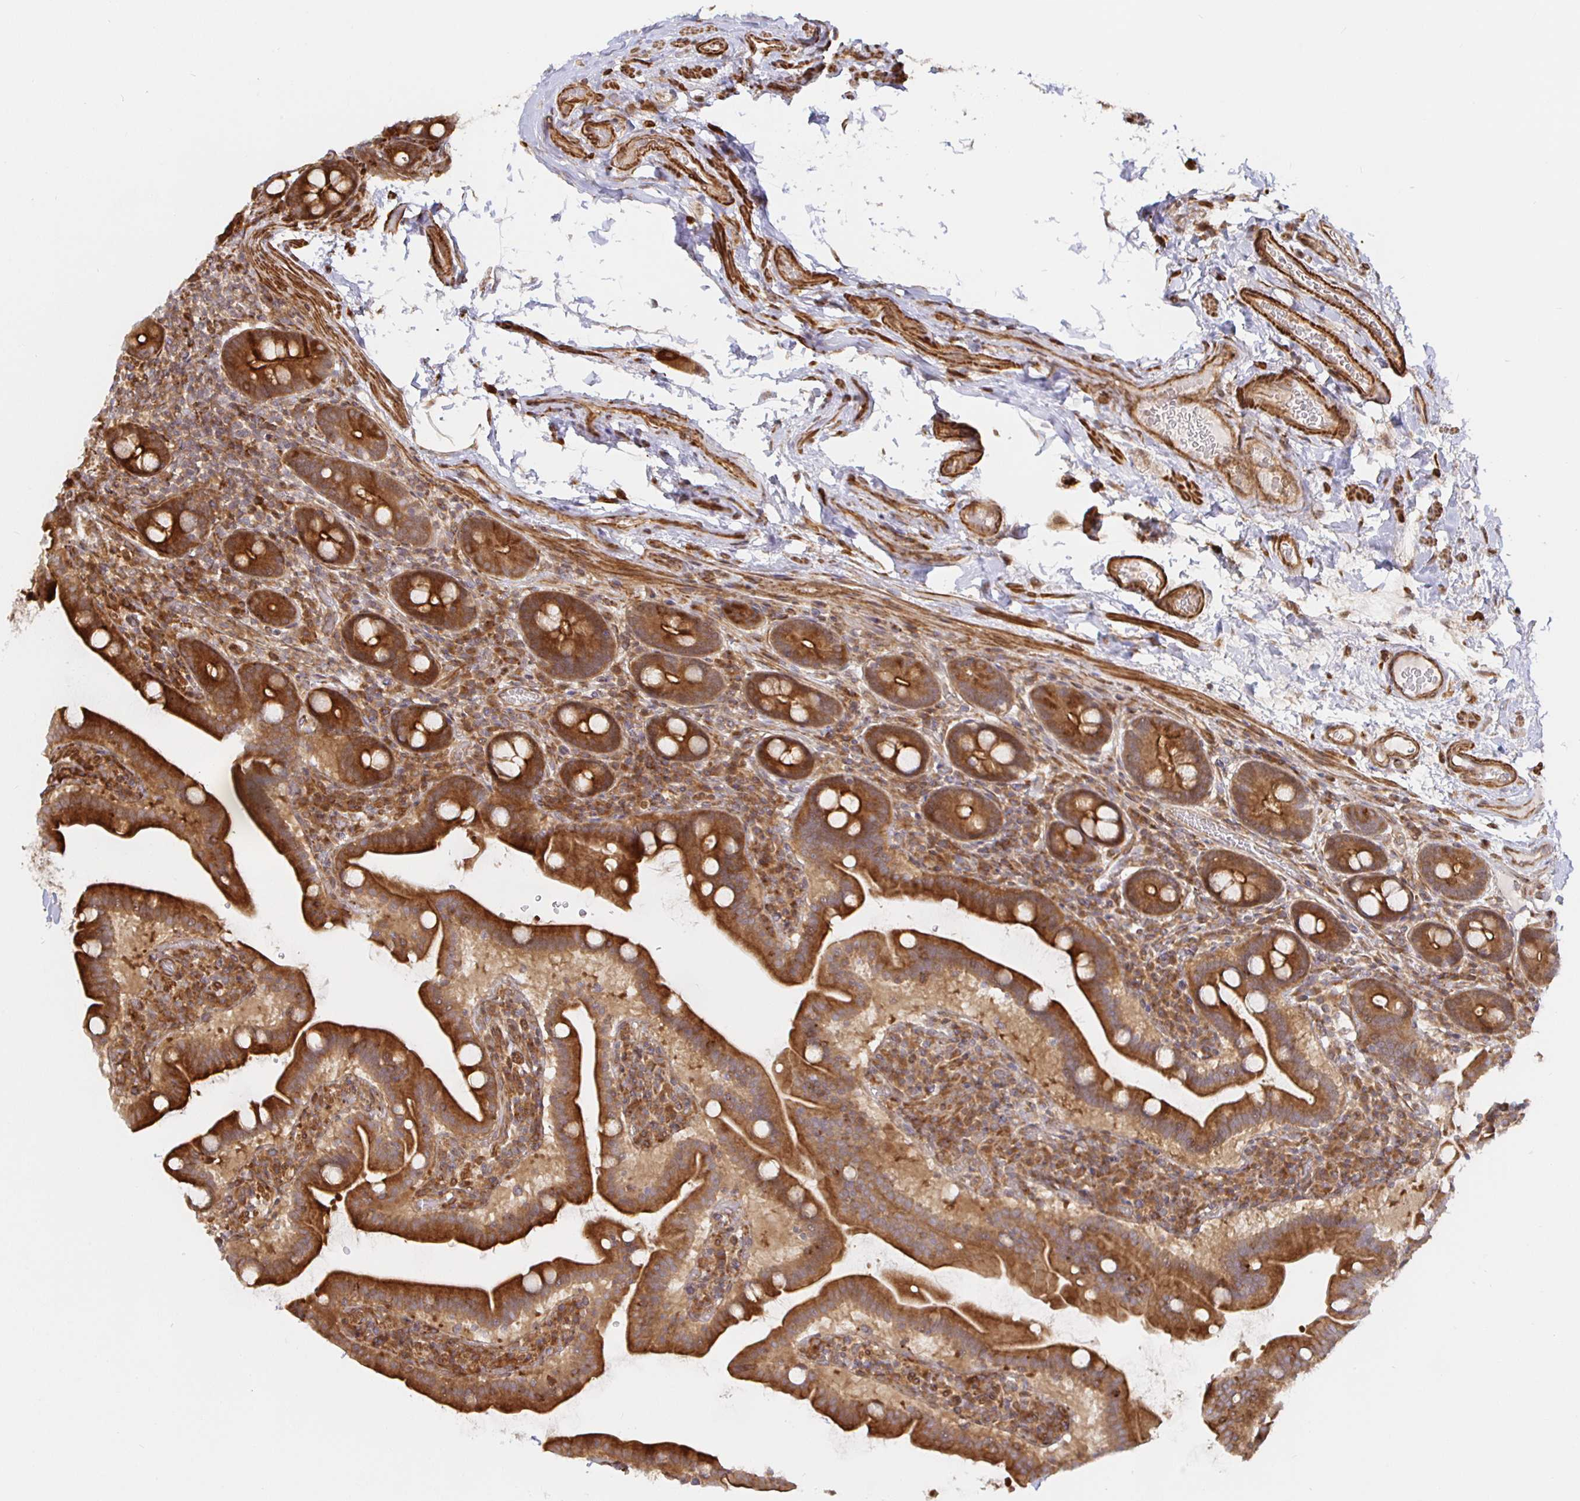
{"staining": {"intensity": "strong", "quantity": ">75%", "location": "cytoplasmic/membranous"}, "tissue": "small intestine", "cell_type": "Glandular cells", "image_type": "normal", "snomed": [{"axis": "morphology", "description": "Normal tissue, NOS"}, {"axis": "topography", "description": "Small intestine"}], "caption": "Small intestine stained for a protein (brown) displays strong cytoplasmic/membranous positive positivity in about >75% of glandular cells.", "gene": "STRAP", "patient": {"sex": "male", "age": 26}}